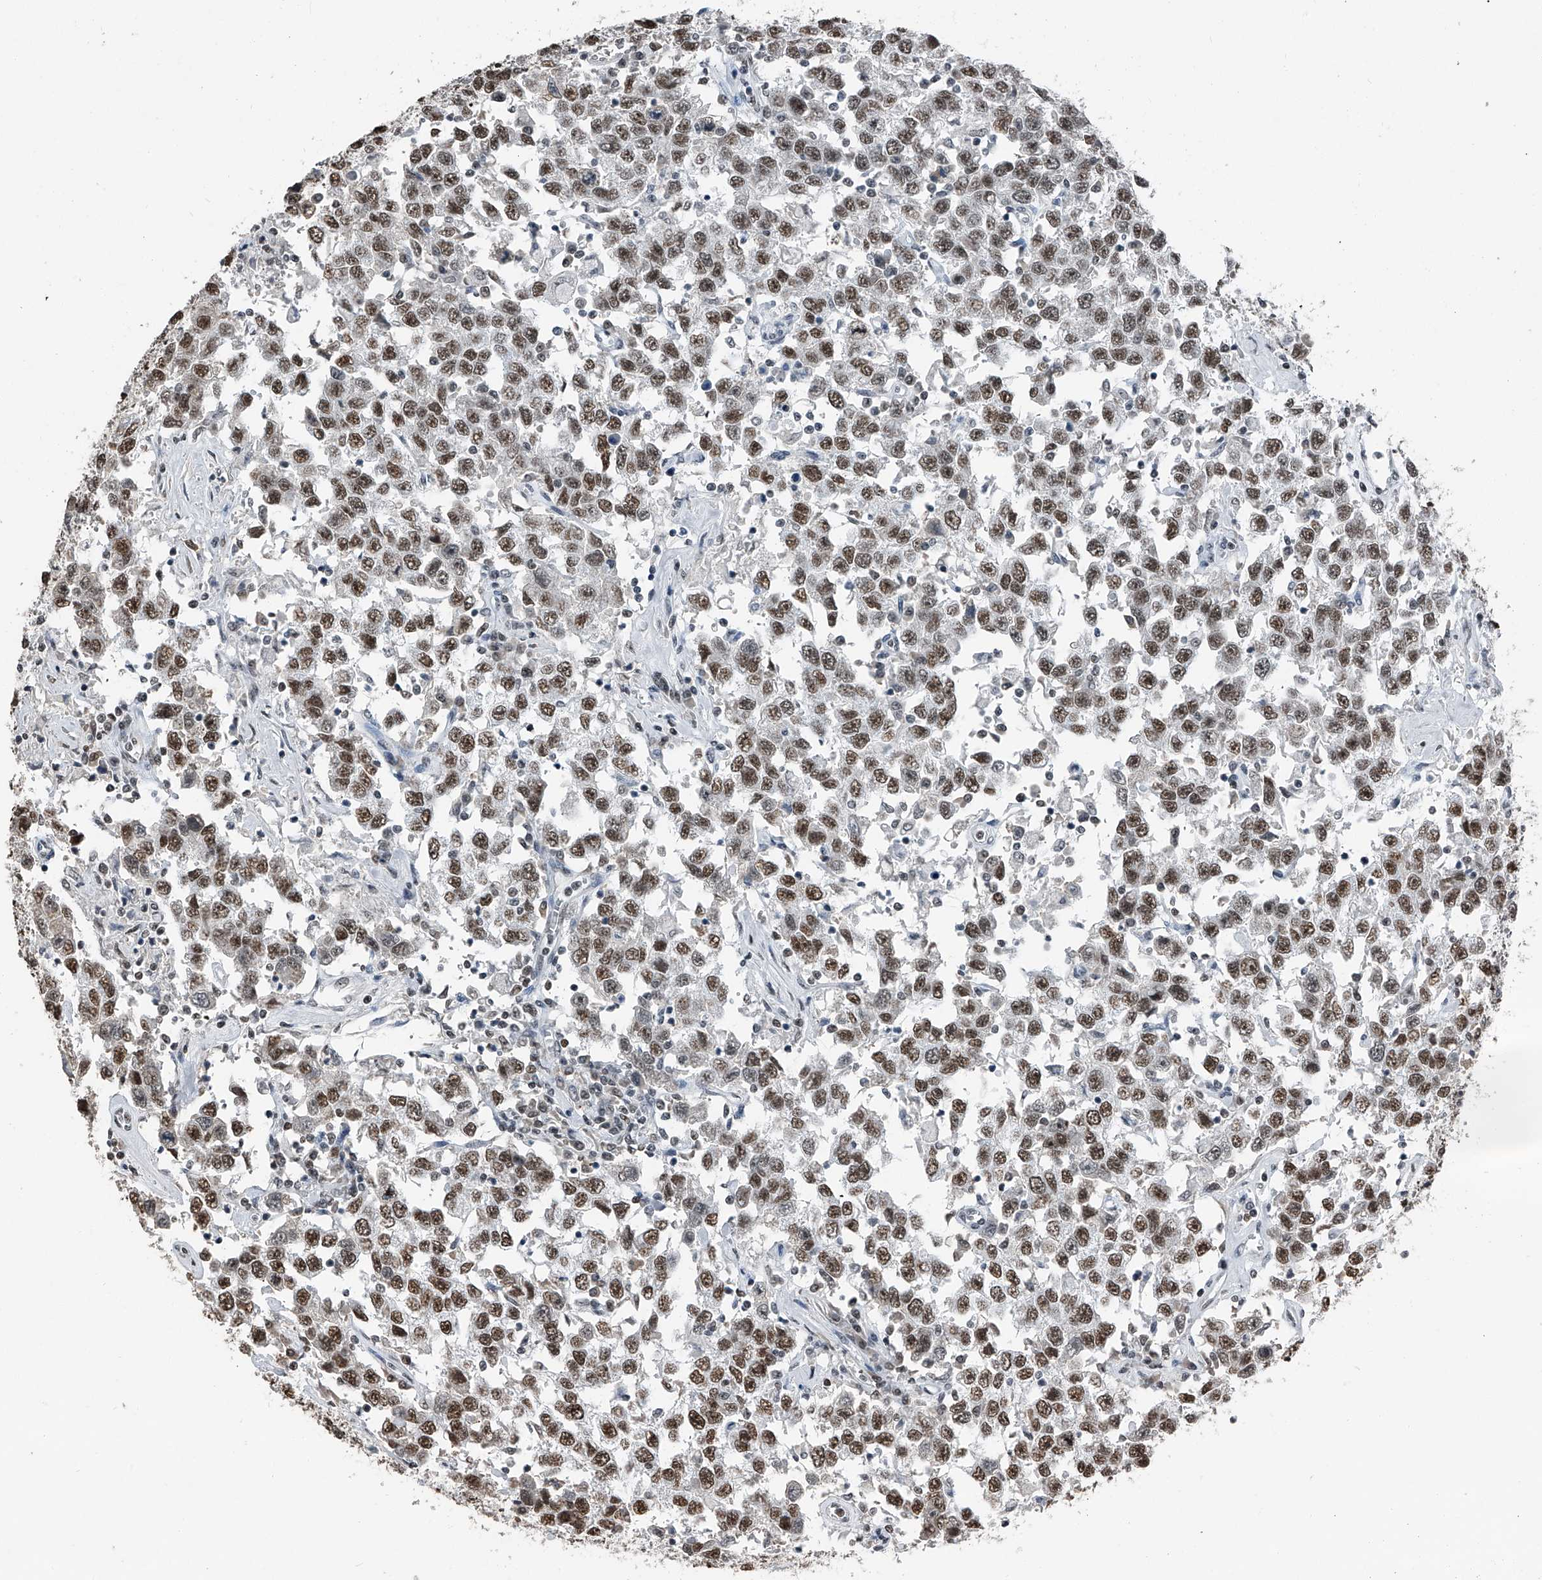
{"staining": {"intensity": "moderate", "quantity": ">75%", "location": "nuclear"}, "tissue": "testis cancer", "cell_type": "Tumor cells", "image_type": "cancer", "snomed": [{"axis": "morphology", "description": "Seminoma, NOS"}, {"axis": "topography", "description": "Testis"}], "caption": "This photomicrograph demonstrates immunohistochemistry staining of human seminoma (testis), with medium moderate nuclear expression in about >75% of tumor cells.", "gene": "TCOF1", "patient": {"sex": "male", "age": 41}}